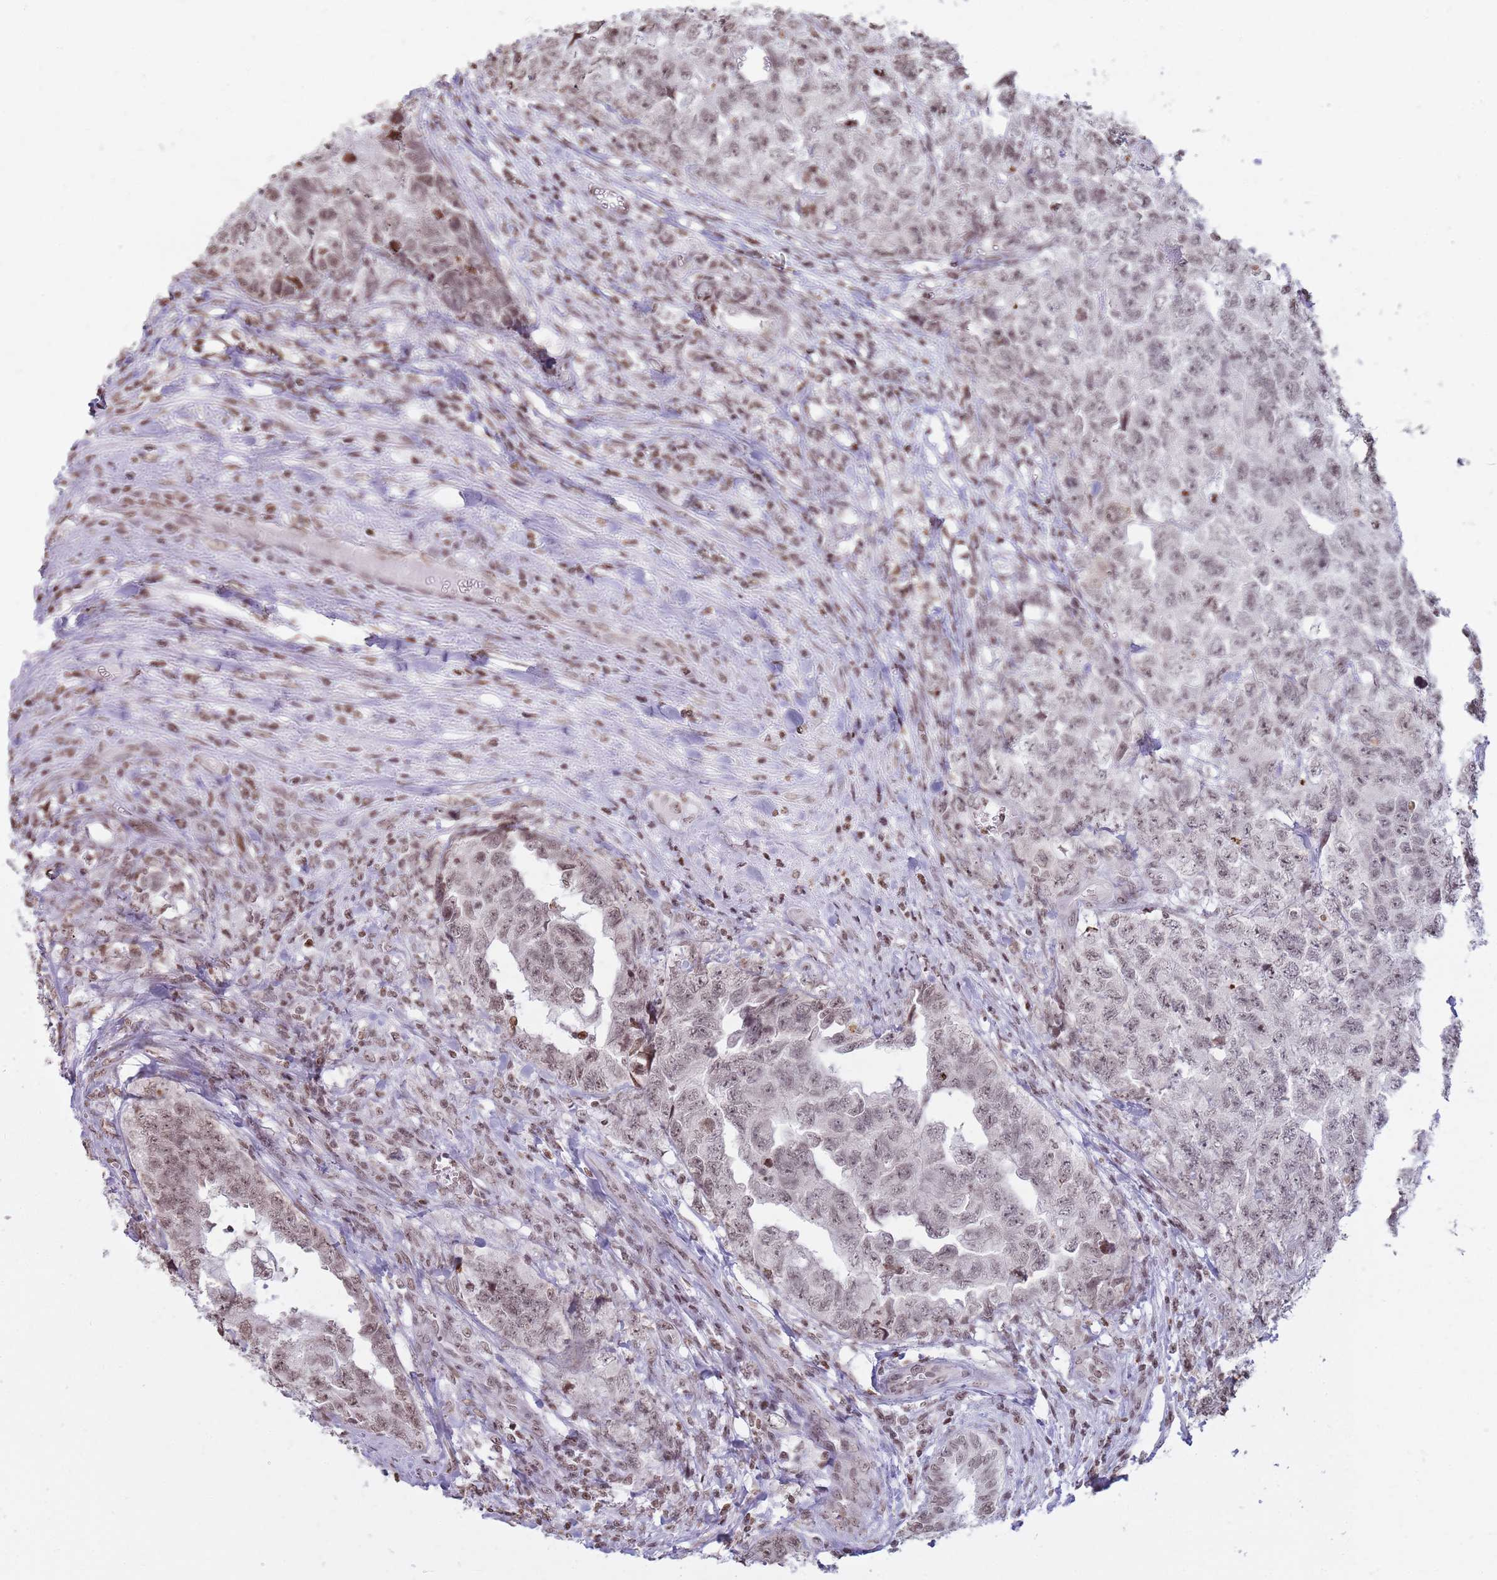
{"staining": {"intensity": "weak", "quantity": "25%-75%", "location": "nuclear"}, "tissue": "testis cancer", "cell_type": "Tumor cells", "image_type": "cancer", "snomed": [{"axis": "morphology", "description": "Carcinoma, Embryonal, NOS"}, {"axis": "topography", "description": "Testis"}], "caption": "High-magnification brightfield microscopy of embryonal carcinoma (testis) stained with DAB (3,3'-diaminobenzidine) (brown) and counterstained with hematoxylin (blue). tumor cells exhibit weak nuclear expression is seen in about25%-75% of cells. Ihc stains the protein of interest in brown and the nuclei are stained blue.", "gene": "SHISAL1", "patient": {"sex": "male", "age": 31}}